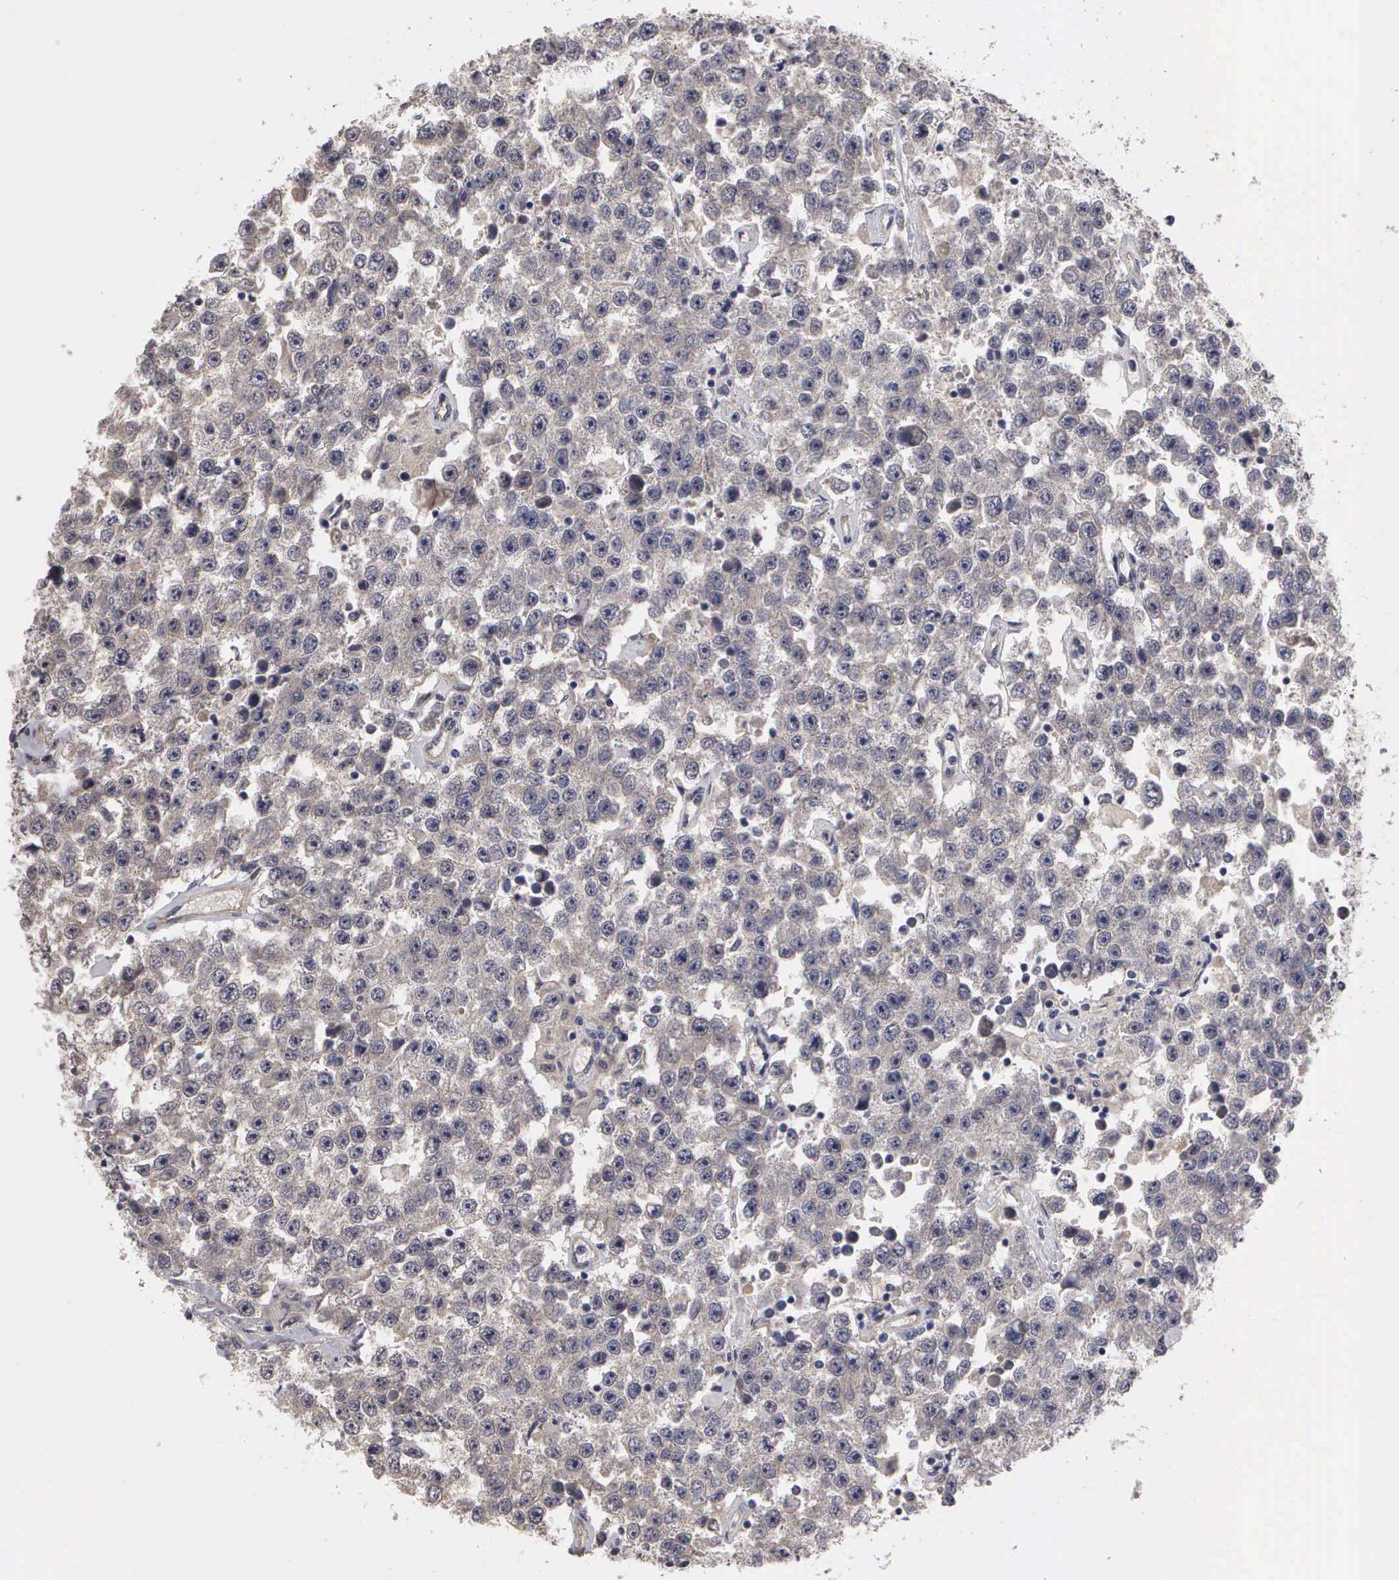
{"staining": {"intensity": "negative", "quantity": "none", "location": "none"}, "tissue": "testis cancer", "cell_type": "Tumor cells", "image_type": "cancer", "snomed": [{"axis": "morphology", "description": "Seminoma, NOS"}, {"axis": "topography", "description": "Testis"}], "caption": "Testis cancer (seminoma) was stained to show a protein in brown. There is no significant expression in tumor cells.", "gene": "ZBTB33", "patient": {"sex": "male", "age": 52}}